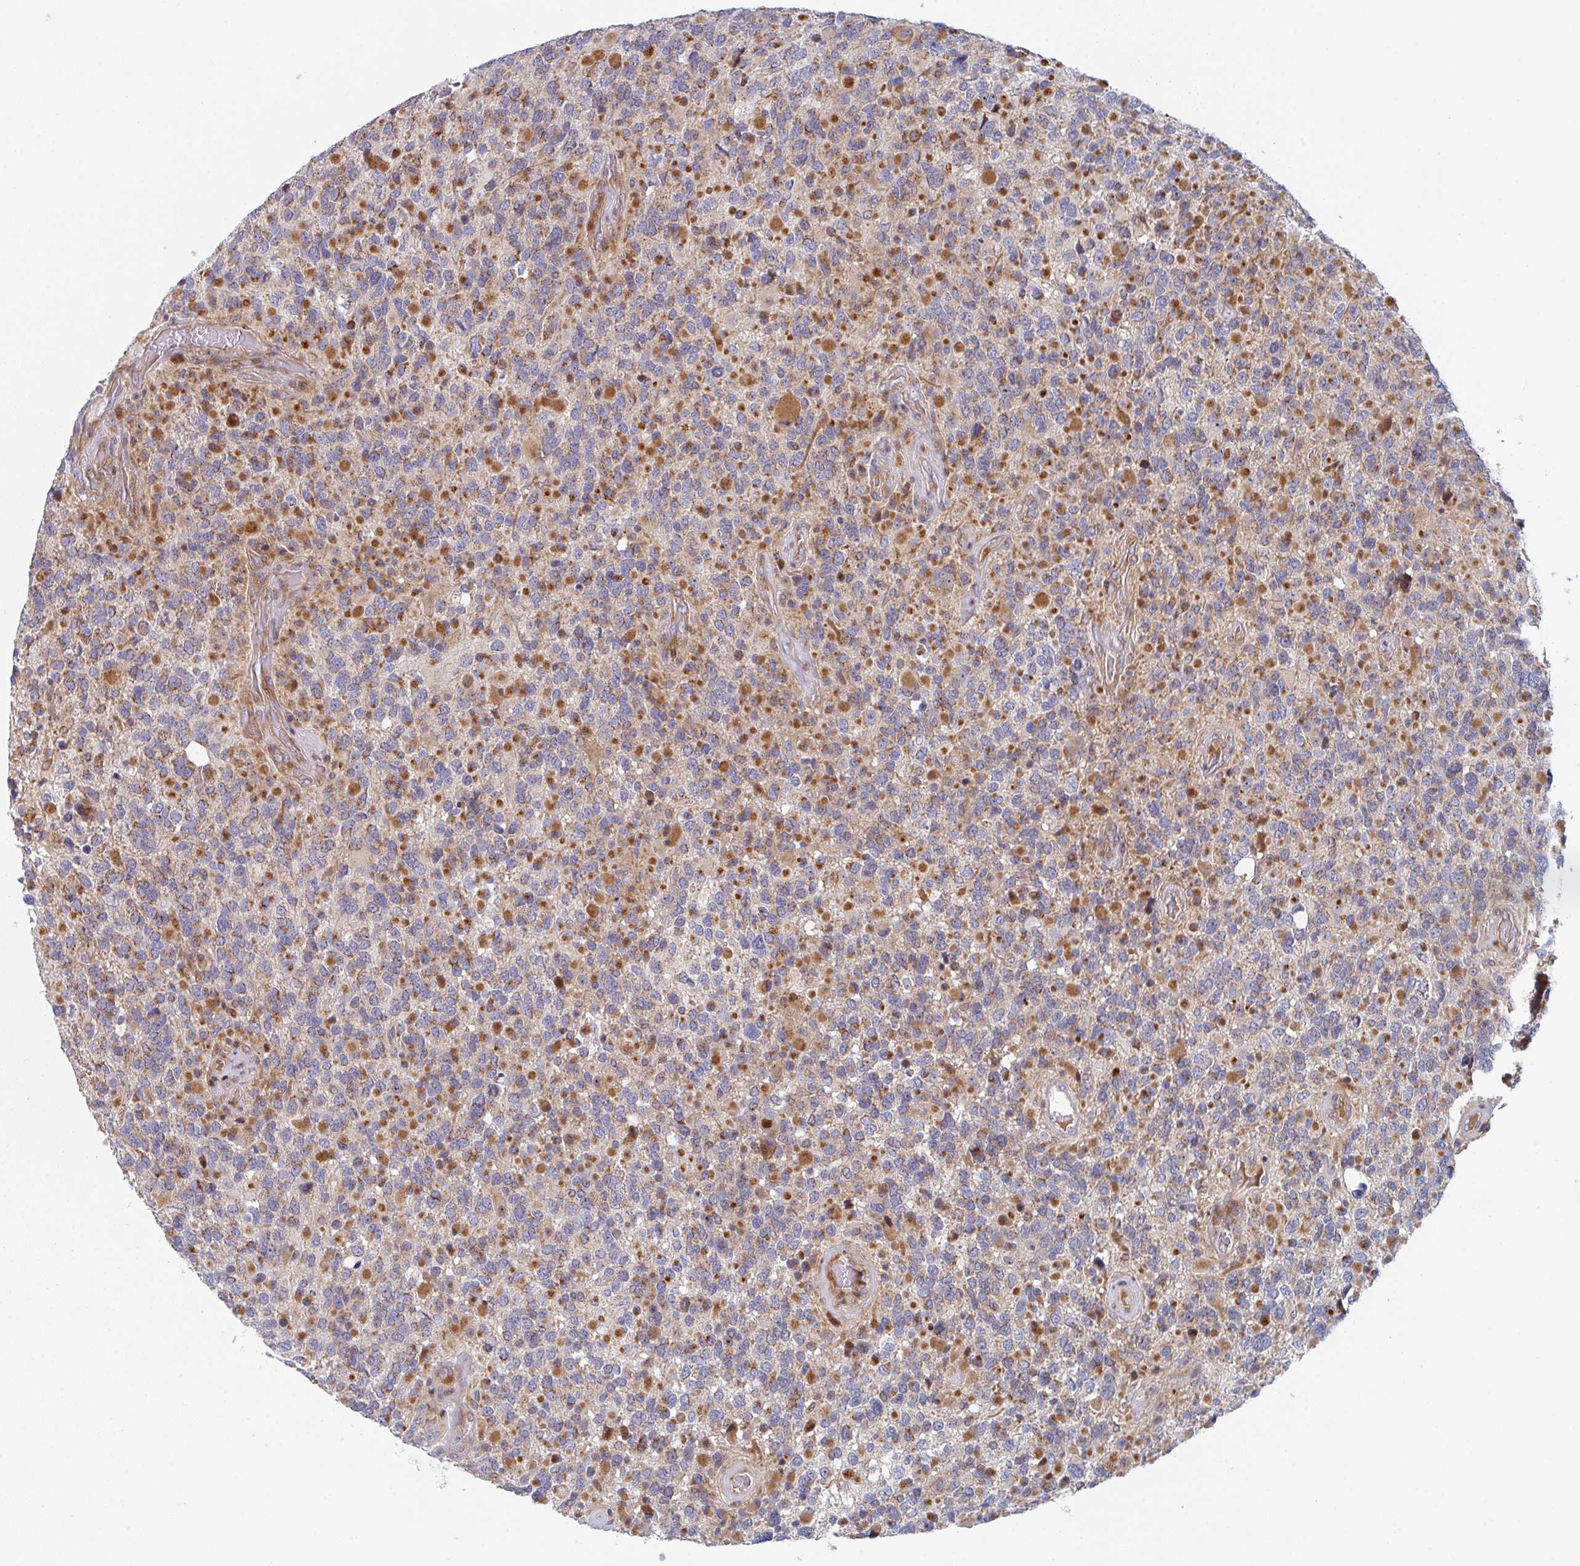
{"staining": {"intensity": "moderate", "quantity": "25%-75%", "location": "cytoplasmic/membranous"}, "tissue": "glioma", "cell_type": "Tumor cells", "image_type": "cancer", "snomed": [{"axis": "morphology", "description": "Glioma, malignant, High grade"}, {"axis": "topography", "description": "Brain"}], "caption": "The photomicrograph reveals a brown stain indicating the presence of a protein in the cytoplasmic/membranous of tumor cells in malignant high-grade glioma.", "gene": "ZNF644", "patient": {"sex": "female", "age": 40}}